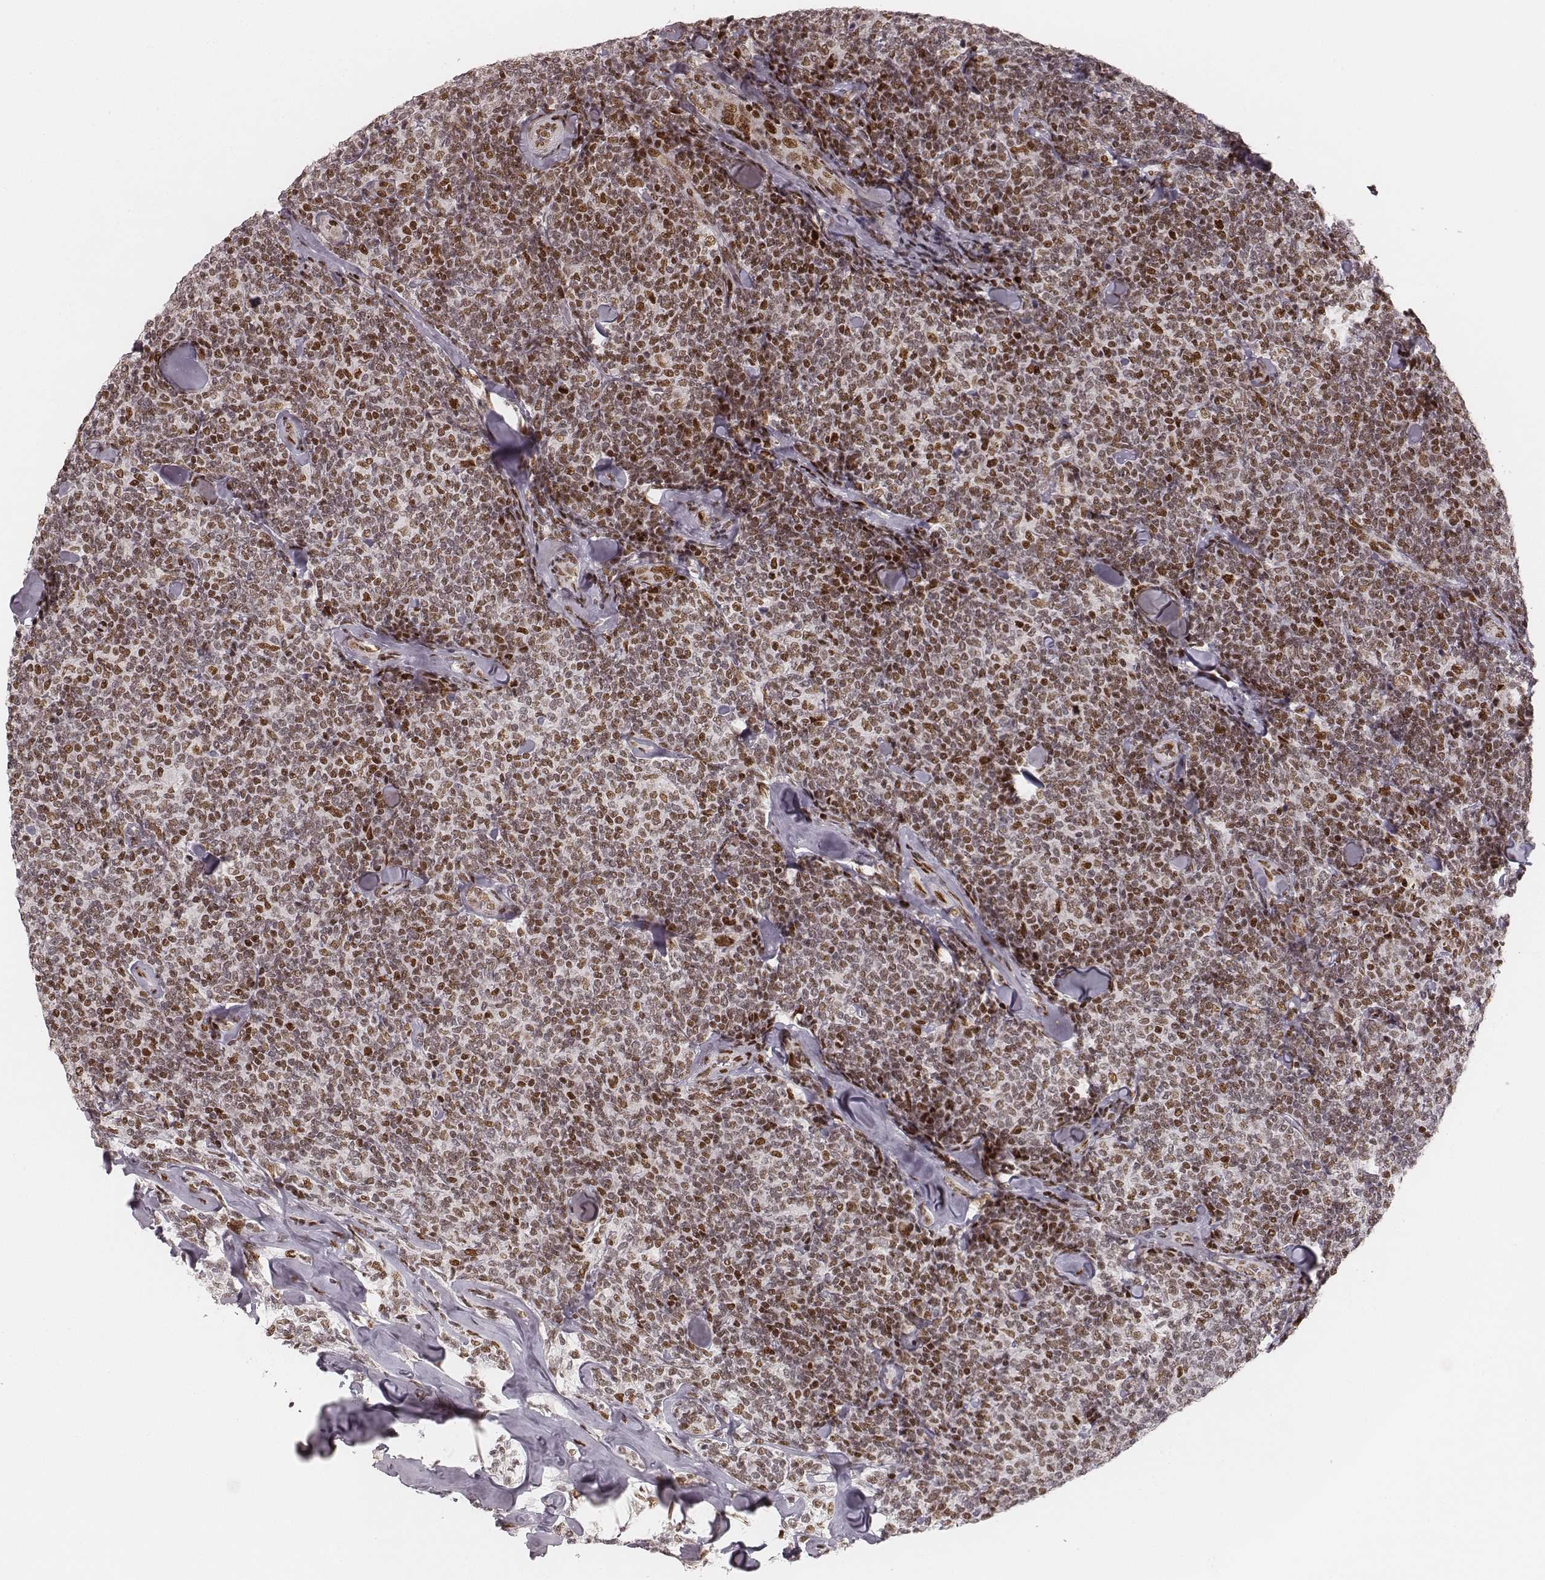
{"staining": {"intensity": "moderate", "quantity": ">75%", "location": "nuclear"}, "tissue": "lymphoma", "cell_type": "Tumor cells", "image_type": "cancer", "snomed": [{"axis": "morphology", "description": "Malignant lymphoma, non-Hodgkin's type, Low grade"}, {"axis": "topography", "description": "Lymph node"}], "caption": "Protein staining exhibits moderate nuclear staining in about >75% of tumor cells in lymphoma.", "gene": "HNRNPC", "patient": {"sex": "female", "age": 56}}